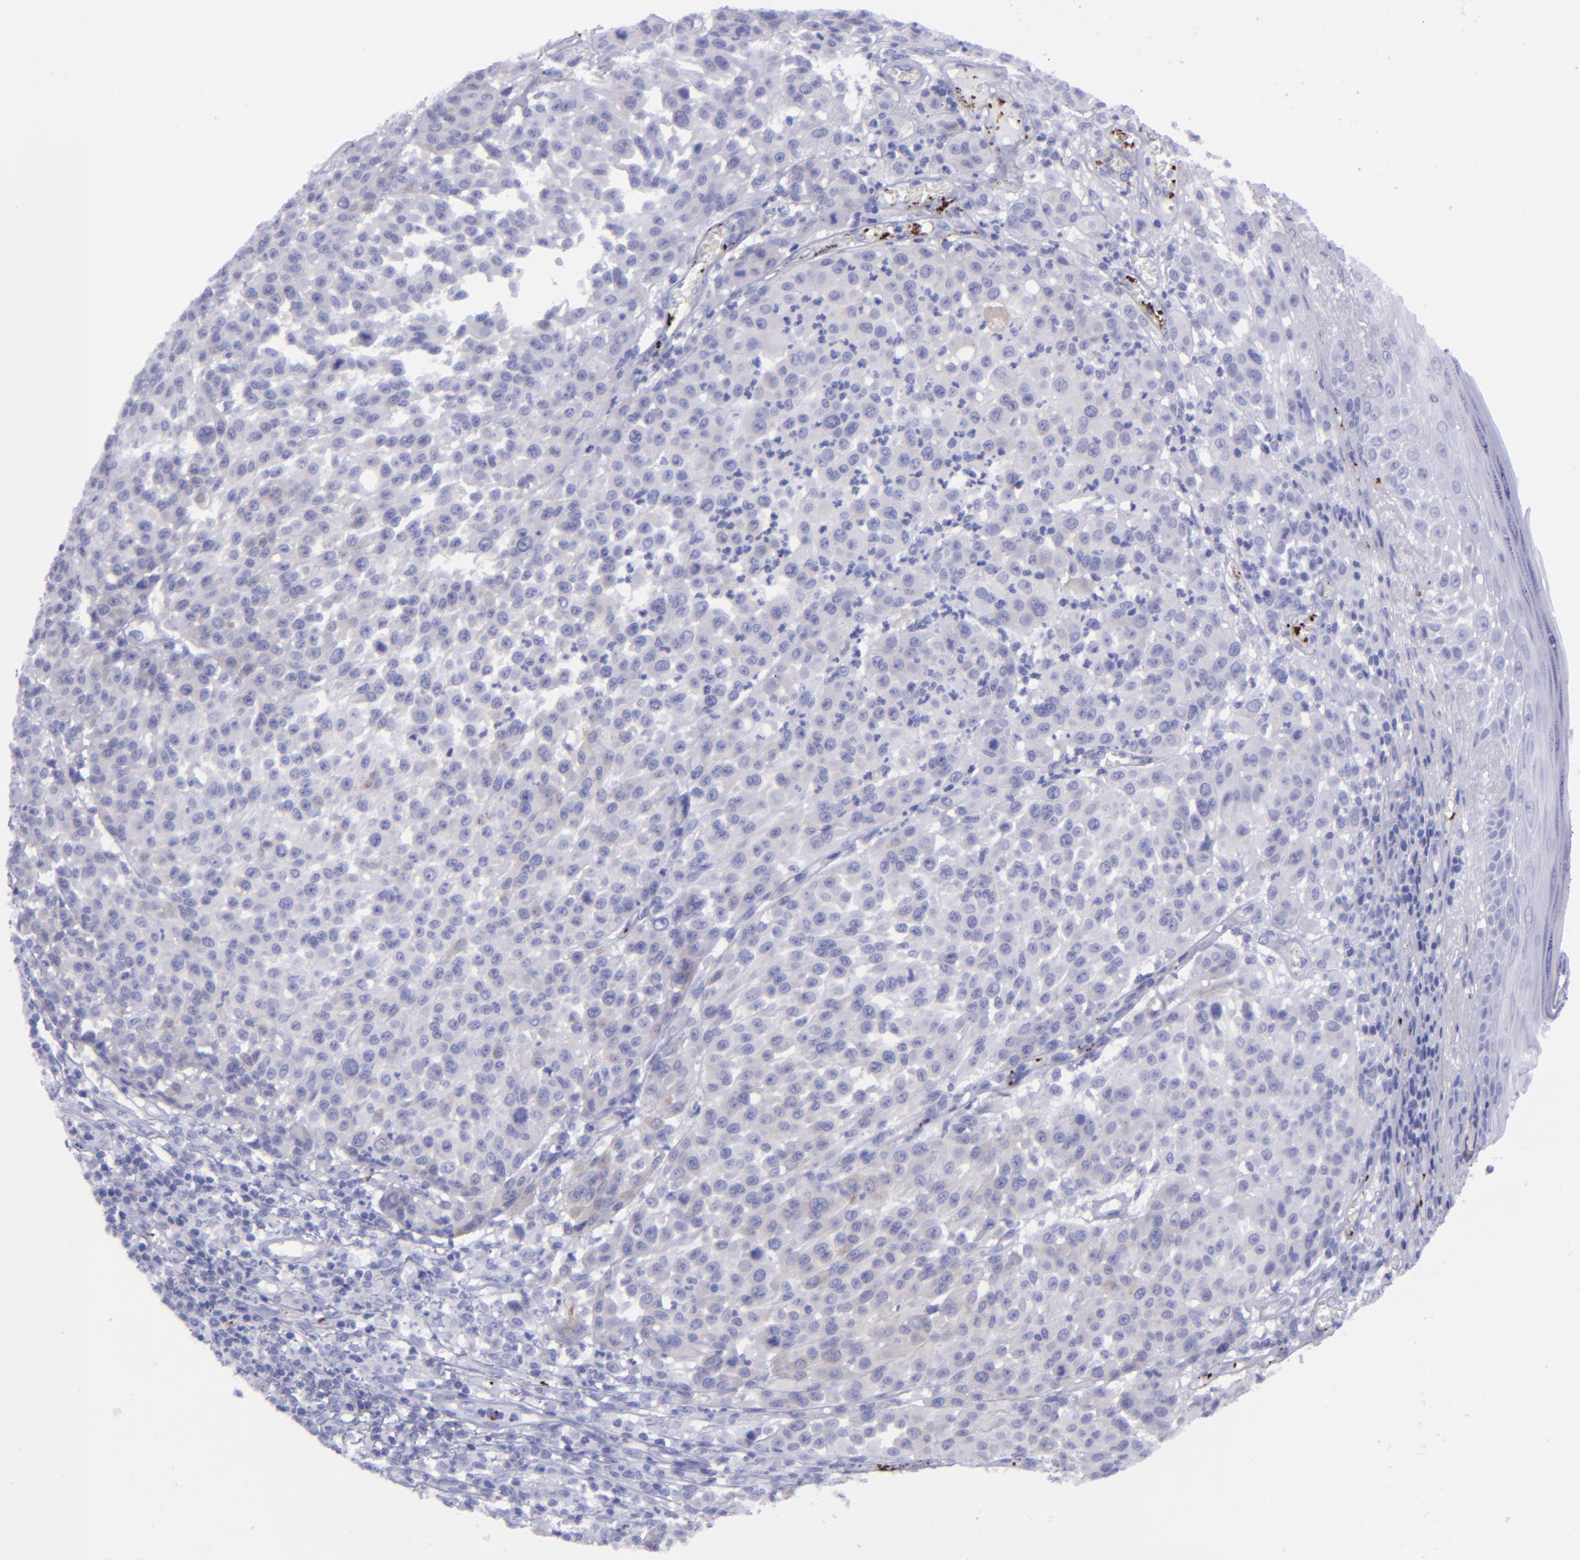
{"staining": {"intensity": "negative", "quantity": "none", "location": "none"}, "tissue": "melanoma", "cell_type": "Tumor cells", "image_type": "cancer", "snomed": [{"axis": "morphology", "description": "Malignant melanoma, NOS"}, {"axis": "topography", "description": "Skin"}], "caption": "IHC of melanoma reveals no positivity in tumor cells.", "gene": "EFCAB13", "patient": {"sex": "female", "age": 49}}